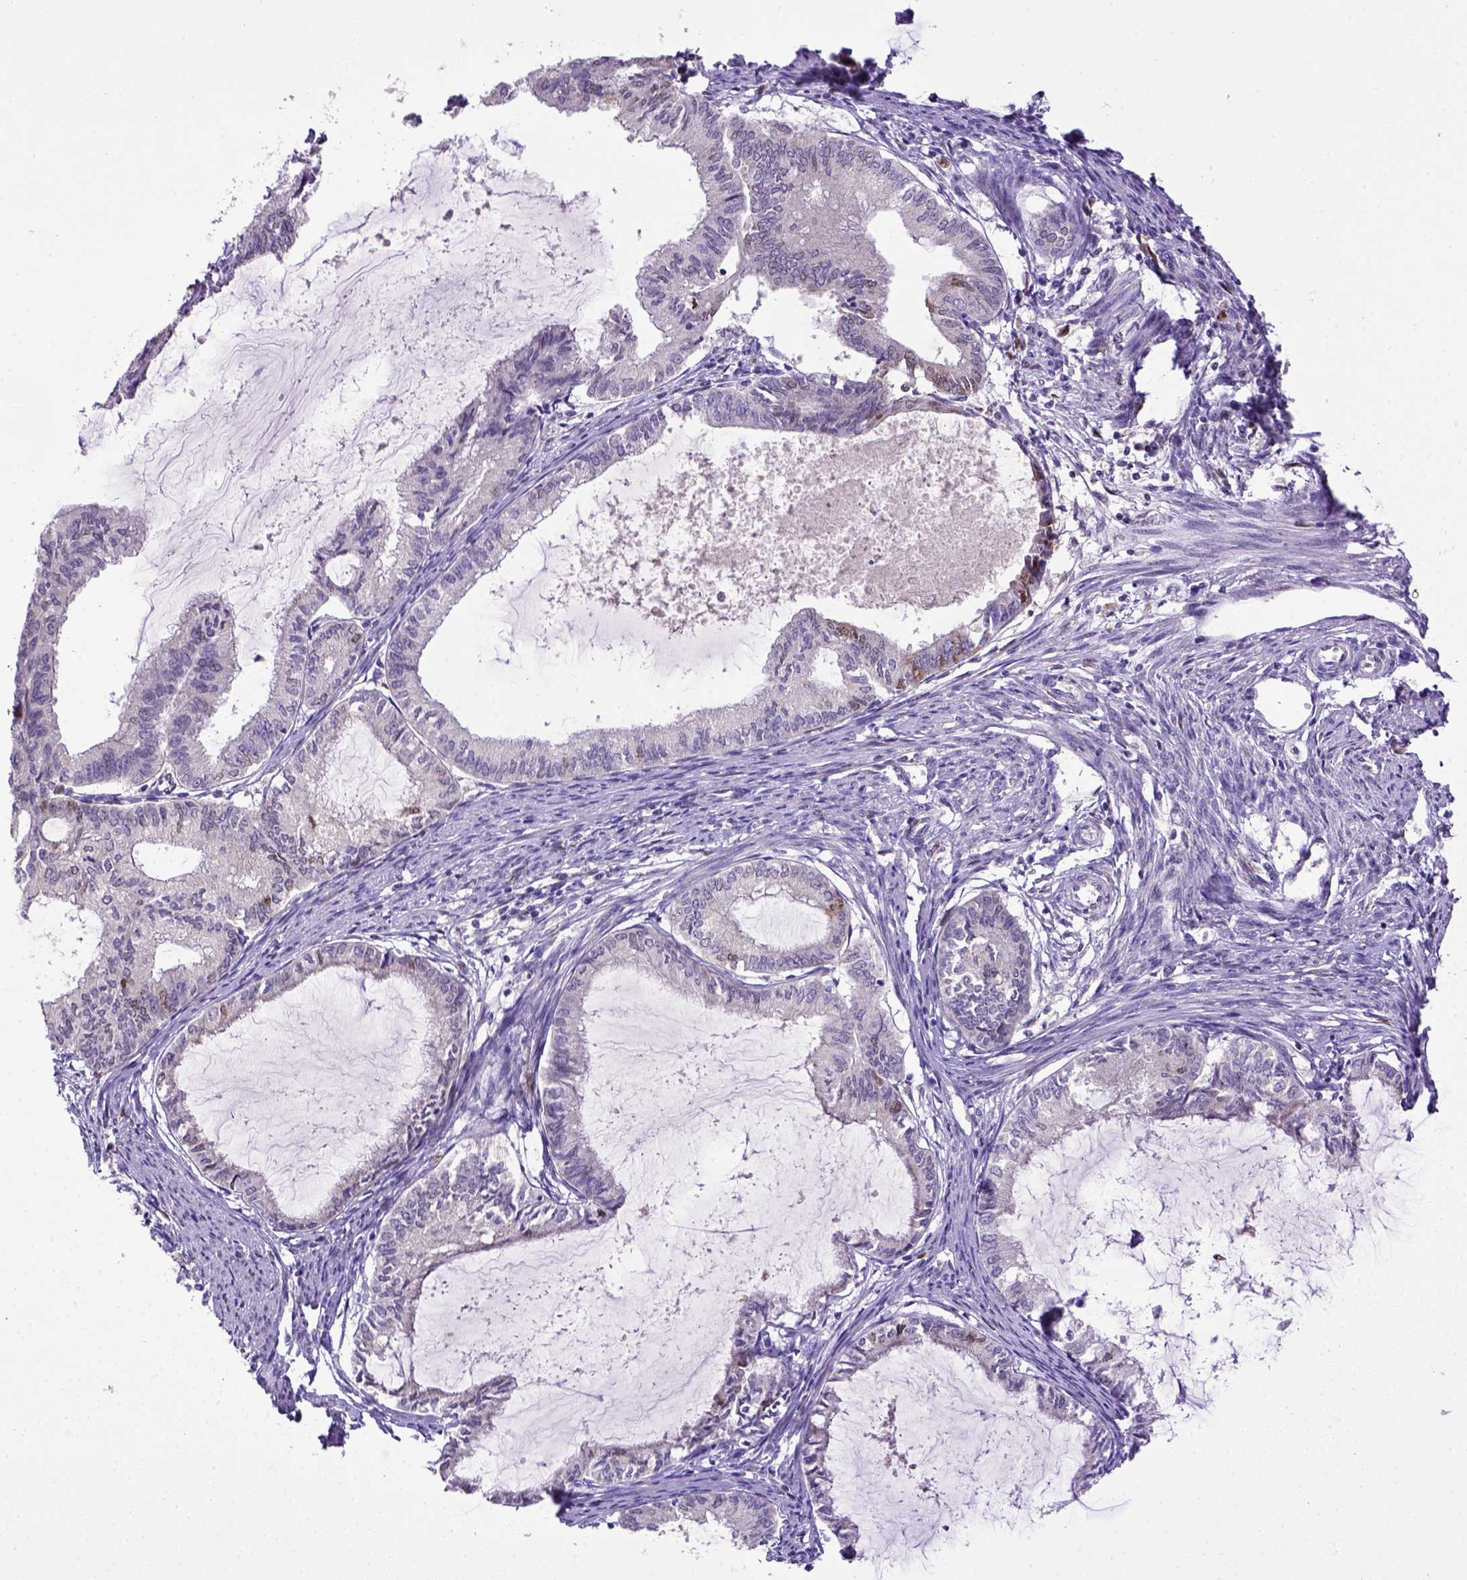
{"staining": {"intensity": "weak", "quantity": "<25%", "location": "nuclear"}, "tissue": "endometrial cancer", "cell_type": "Tumor cells", "image_type": "cancer", "snomed": [{"axis": "morphology", "description": "Adenocarcinoma, NOS"}, {"axis": "topography", "description": "Endometrium"}], "caption": "Tumor cells show no significant staining in endometrial adenocarcinoma.", "gene": "CDKN1A", "patient": {"sex": "female", "age": 86}}